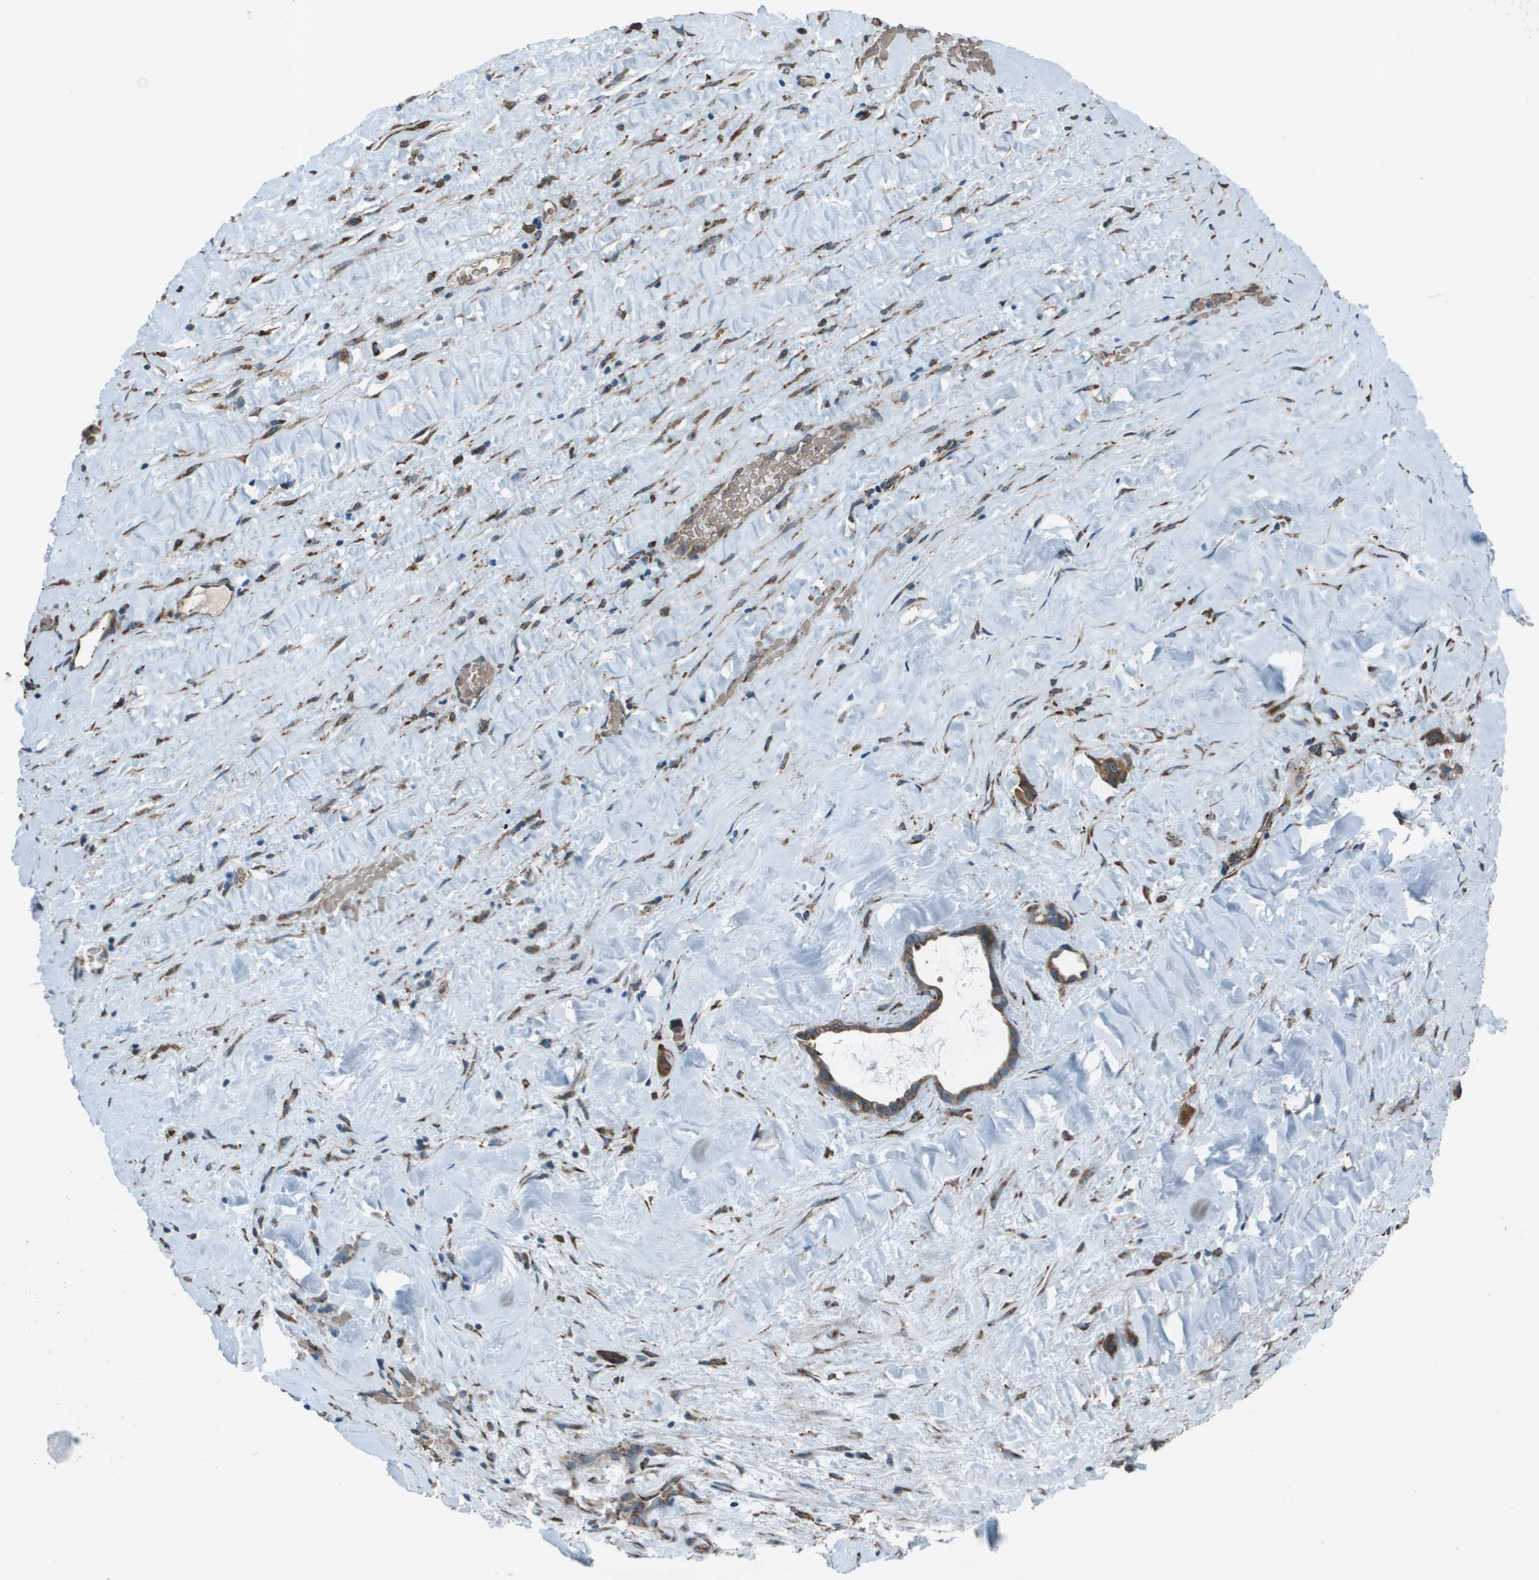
{"staining": {"intensity": "moderate", "quantity": ">75%", "location": "cytoplasmic/membranous"}, "tissue": "liver cancer", "cell_type": "Tumor cells", "image_type": "cancer", "snomed": [{"axis": "morphology", "description": "Cholangiocarcinoma"}, {"axis": "topography", "description": "Liver"}], "caption": "Approximately >75% of tumor cells in liver cancer exhibit moderate cytoplasmic/membranous protein positivity as visualized by brown immunohistochemical staining.", "gene": "UTS2", "patient": {"sex": "female", "age": 65}}